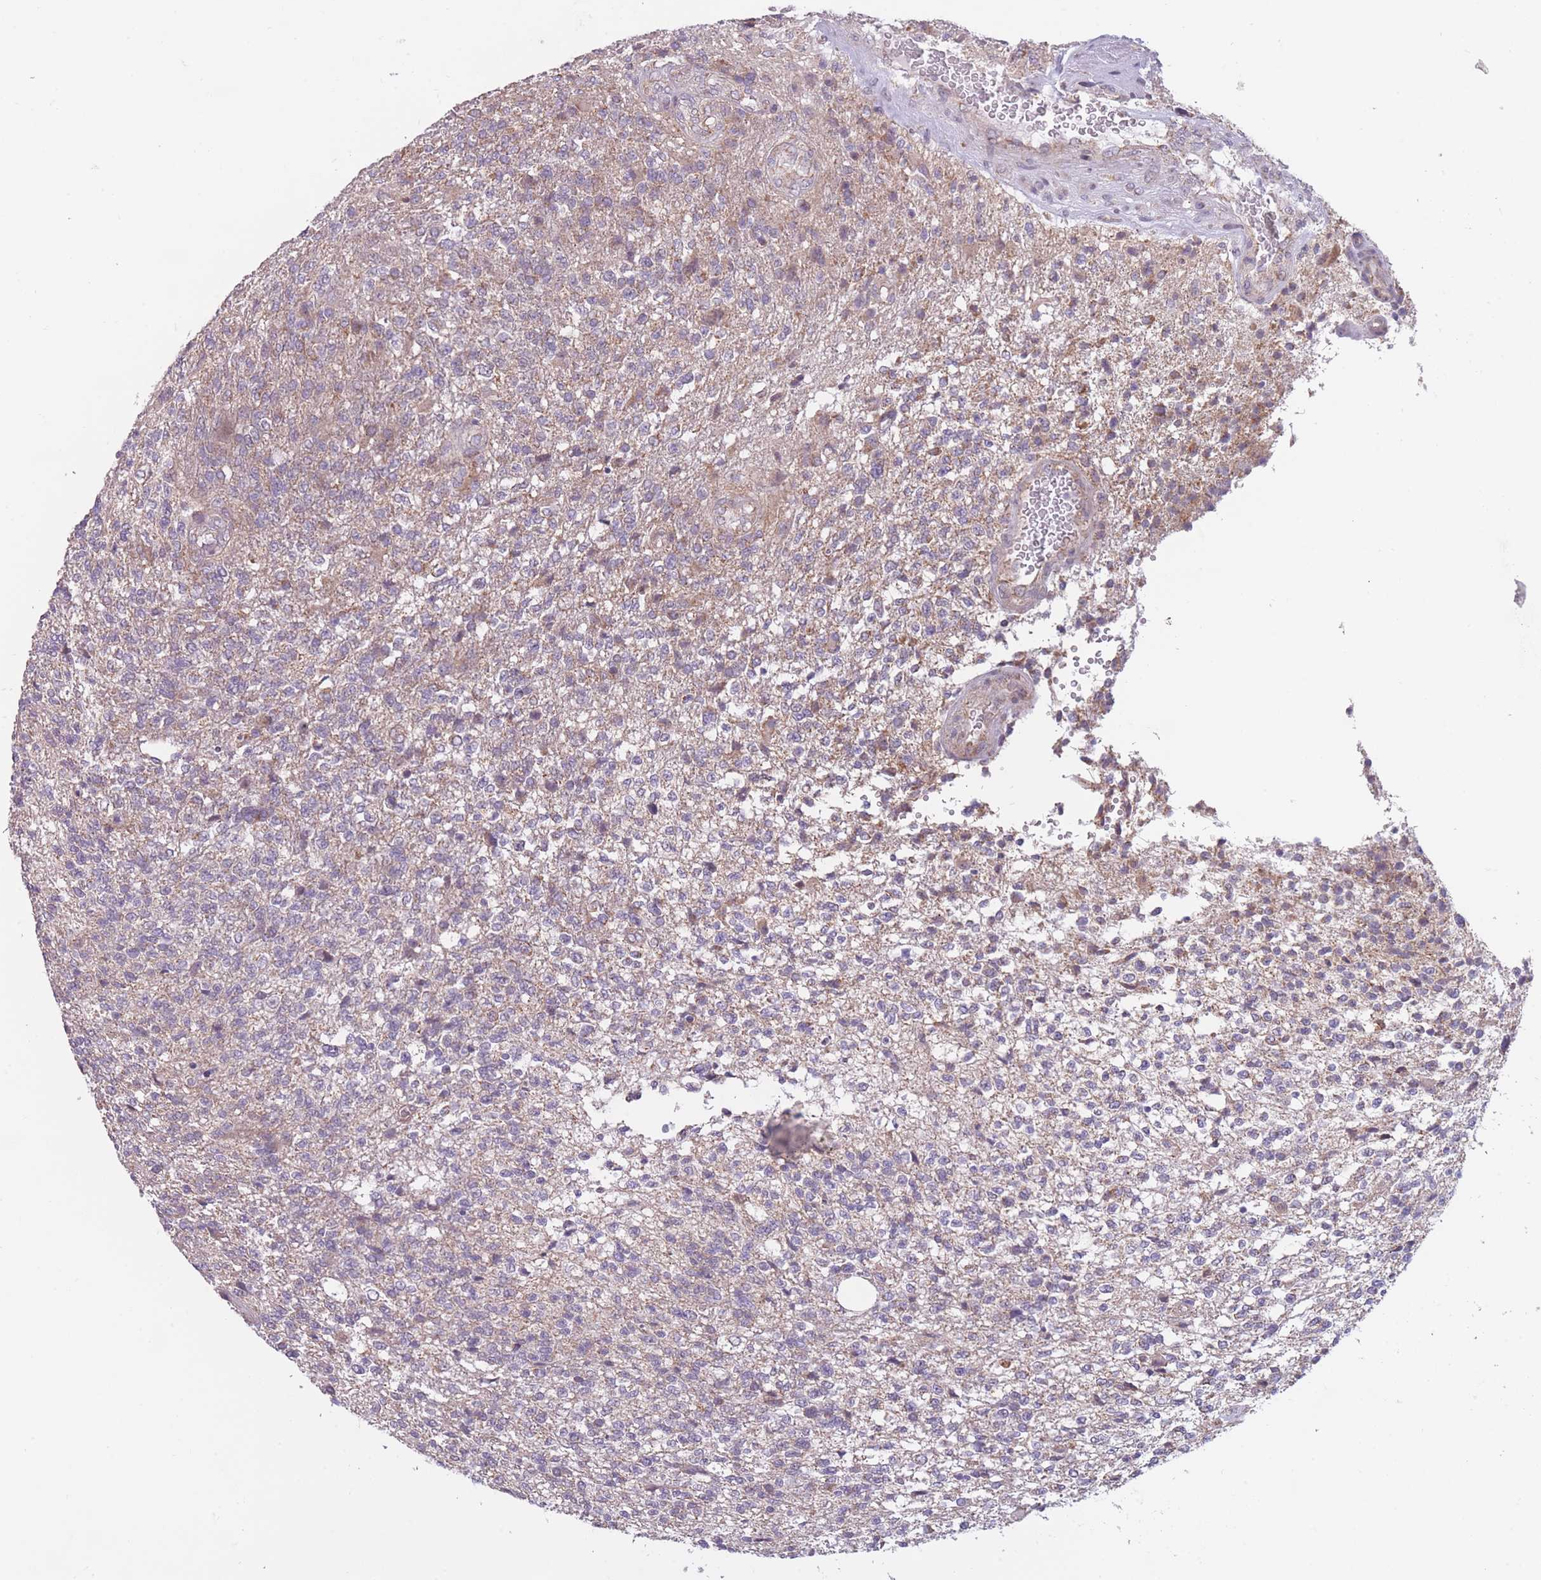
{"staining": {"intensity": "weak", "quantity": "<25%", "location": "cytoplasmic/membranous"}, "tissue": "glioma", "cell_type": "Tumor cells", "image_type": "cancer", "snomed": [{"axis": "morphology", "description": "Glioma, malignant, High grade"}, {"axis": "topography", "description": "Brain"}], "caption": "Tumor cells are negative for brown protein staining in high-grade glioma (malignant).", "gene": "MRPS18C", "patient": {"sex": "male", "age": 56}}